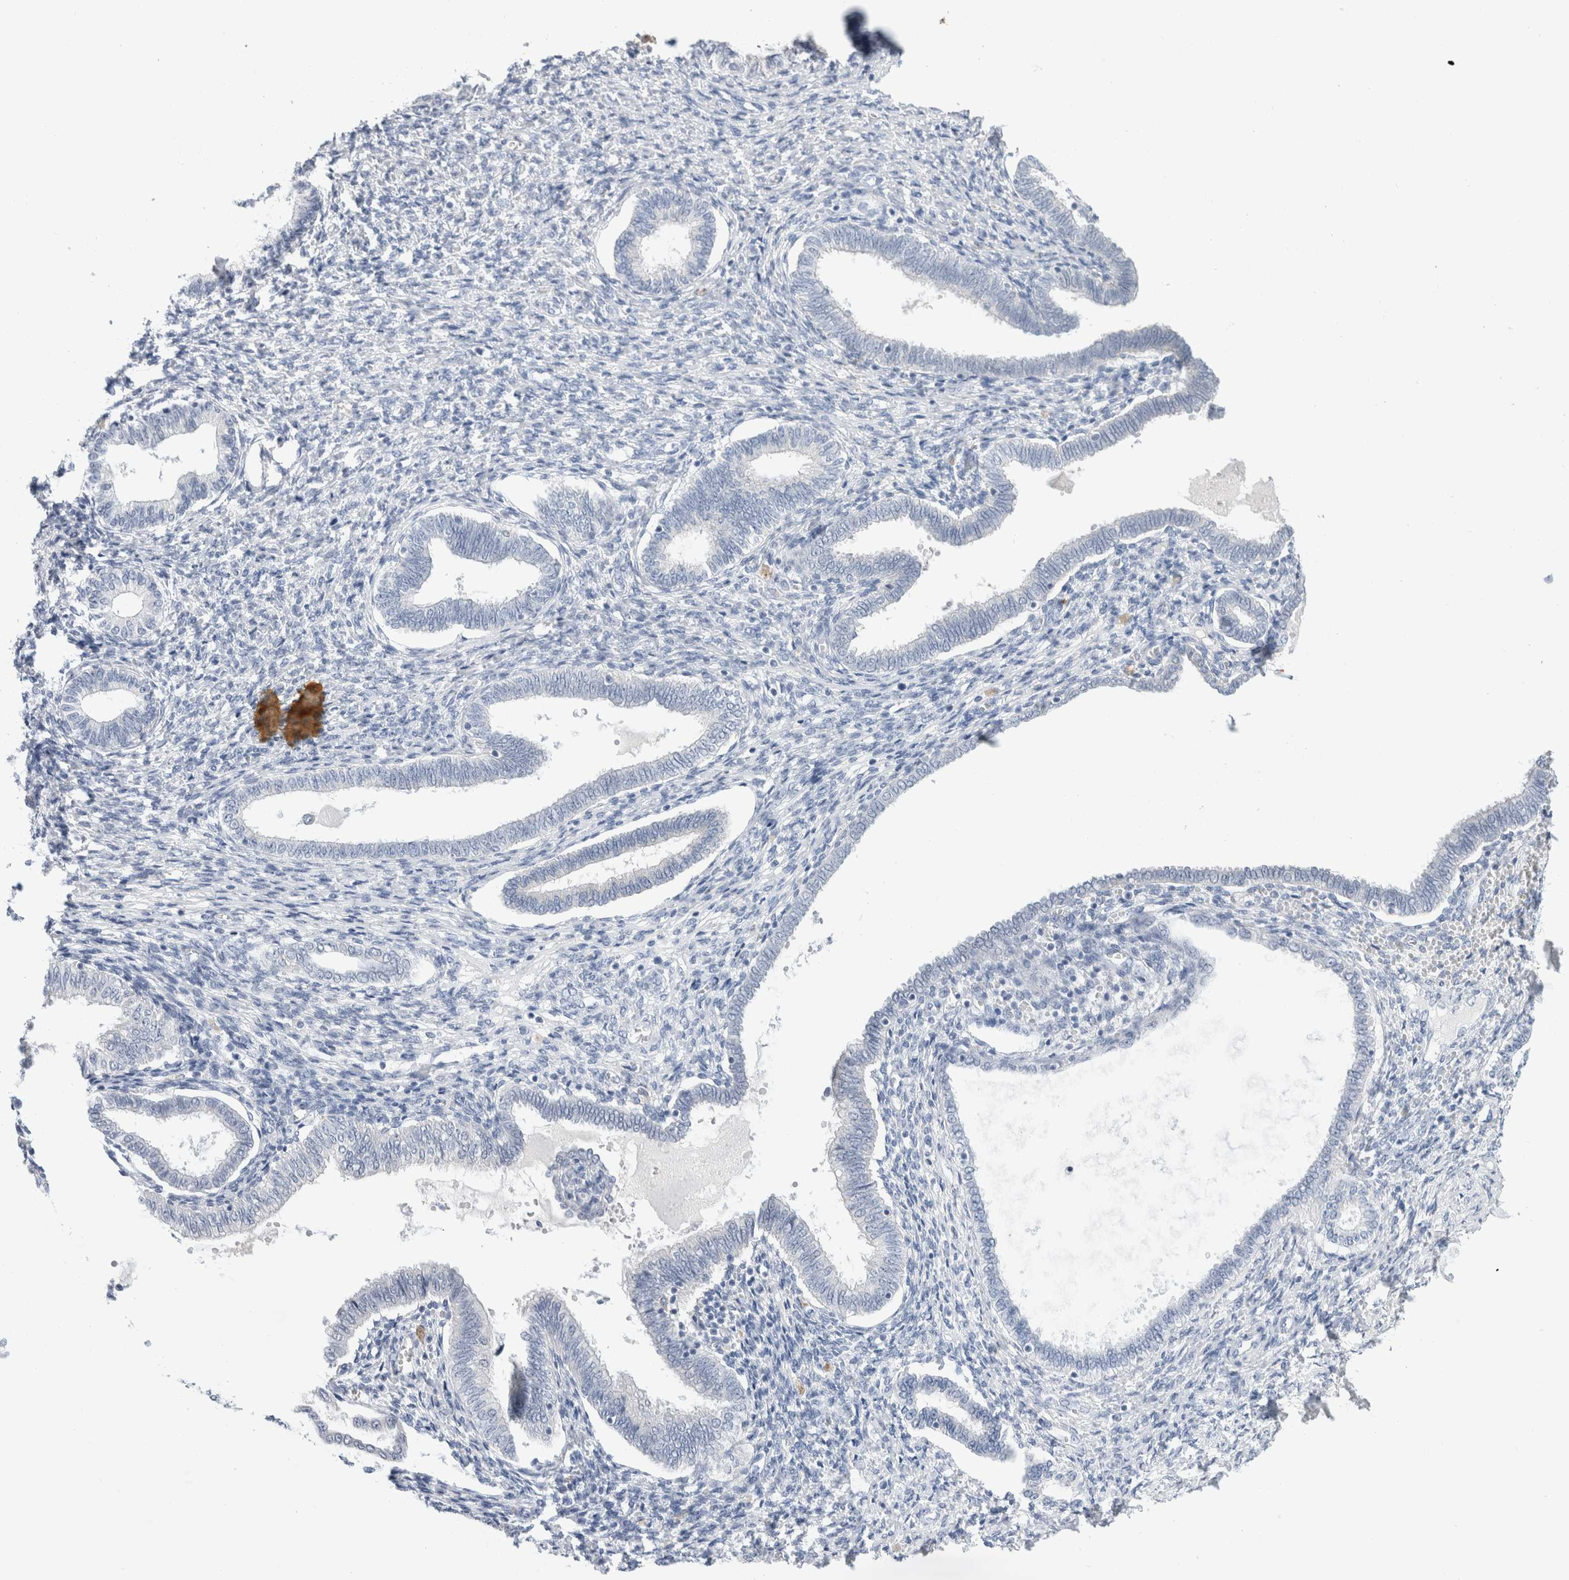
{"staining": {"intensity": "negative", "quantity": "none", "location": "none"}, "tissue": "endometrium", "cell_type": "Cells in endometrial stroma", "image_type": "normal", "snomed": [{"axis": "morphology", "description": "Normal tissue, NOS"}, {"axis": "topography", "description": "Endometrium"}], "caption": "DAB (3,3'-diaminobenzidine) immunohistochemical staining of normal endometrium shows no significant staining in cells in endometrial stroma.", "gene": "SLC22A12", "patient": {"sex": "female", "age": 77}}